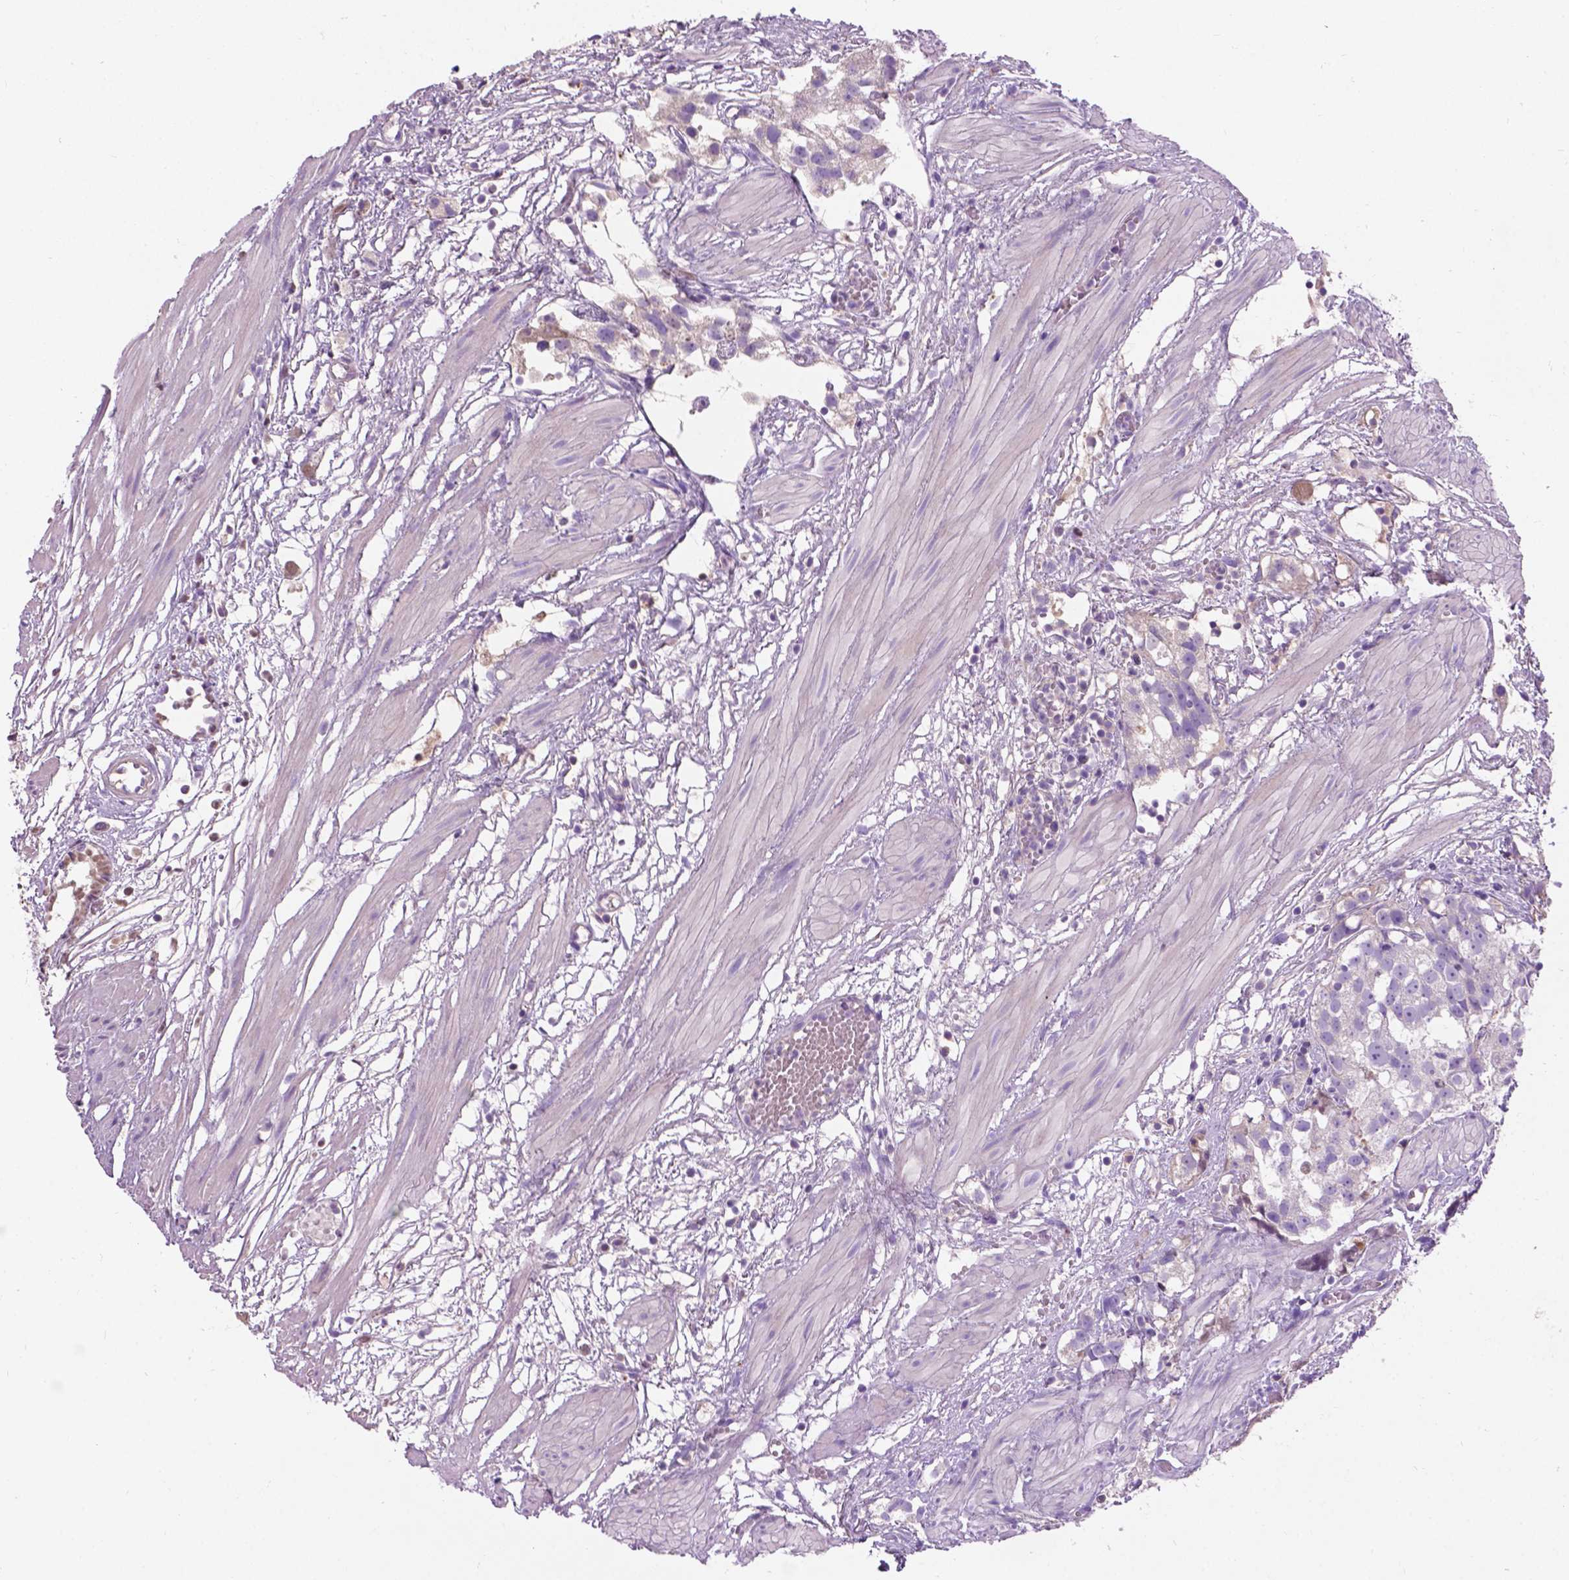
{"staining": {"intensity": "negative", "quantity": "none", "location": "none"}, "tissue": "prostate cancer", "cell_type": "Tumor cells", "image_type": "cancer", "snomed": [{"axis": "morphology", "description": "Adenocarcinoma, High grade"}, {"axis": "topography", "description": "Prostate"}], "caption": "Protein analysis of prostate cancer (high-grade adenocarcinoma) shows no significant staining in tumor cells.", "gene": "NOXO1", "patient": {"sex": "male", "age": 68}}